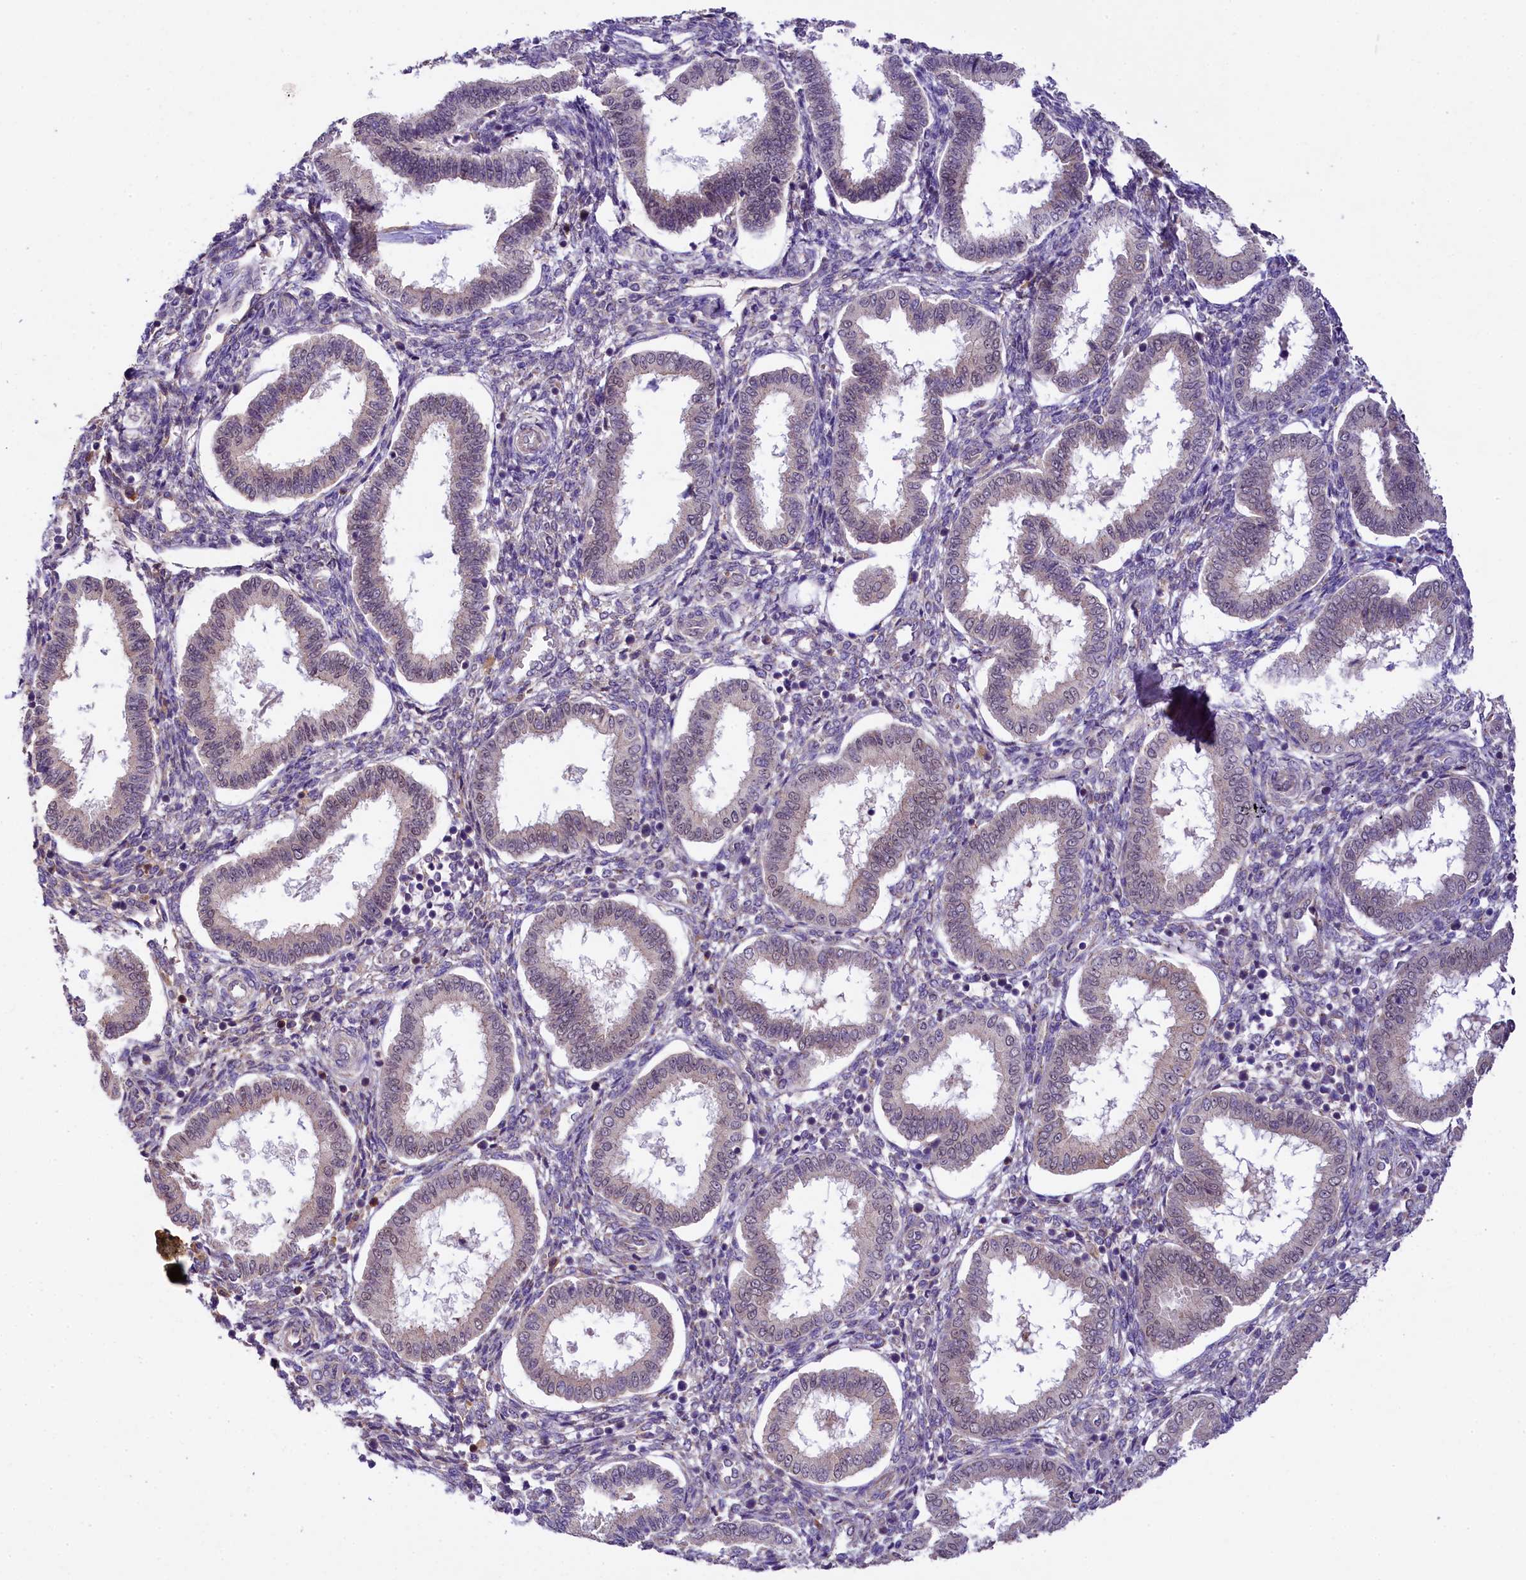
{"staining": {"intensity": "weak", "quantity": "<25%", "location": "cytoplasmic/membranous"}, "tissue": "endometrium", "cell_type": "Cells in endometrial stroma", "image_type": "normal", "snomed": [{"axis": "morphology", "description": "Normal tissue, NOS"}, {"axis": "topography", "description": "Endometrium"}], "caption": "Endometrium was stained to show a protein in brown. There is no significant staining in cells in endometrial stroma. Brightfield microscopy of immunohistochemistry stained with DAB (brown) and hematoxylin (blue), captured at high magnification.", "gene": "UBXN6", "patient": {"sex": "female", "age": 24}}